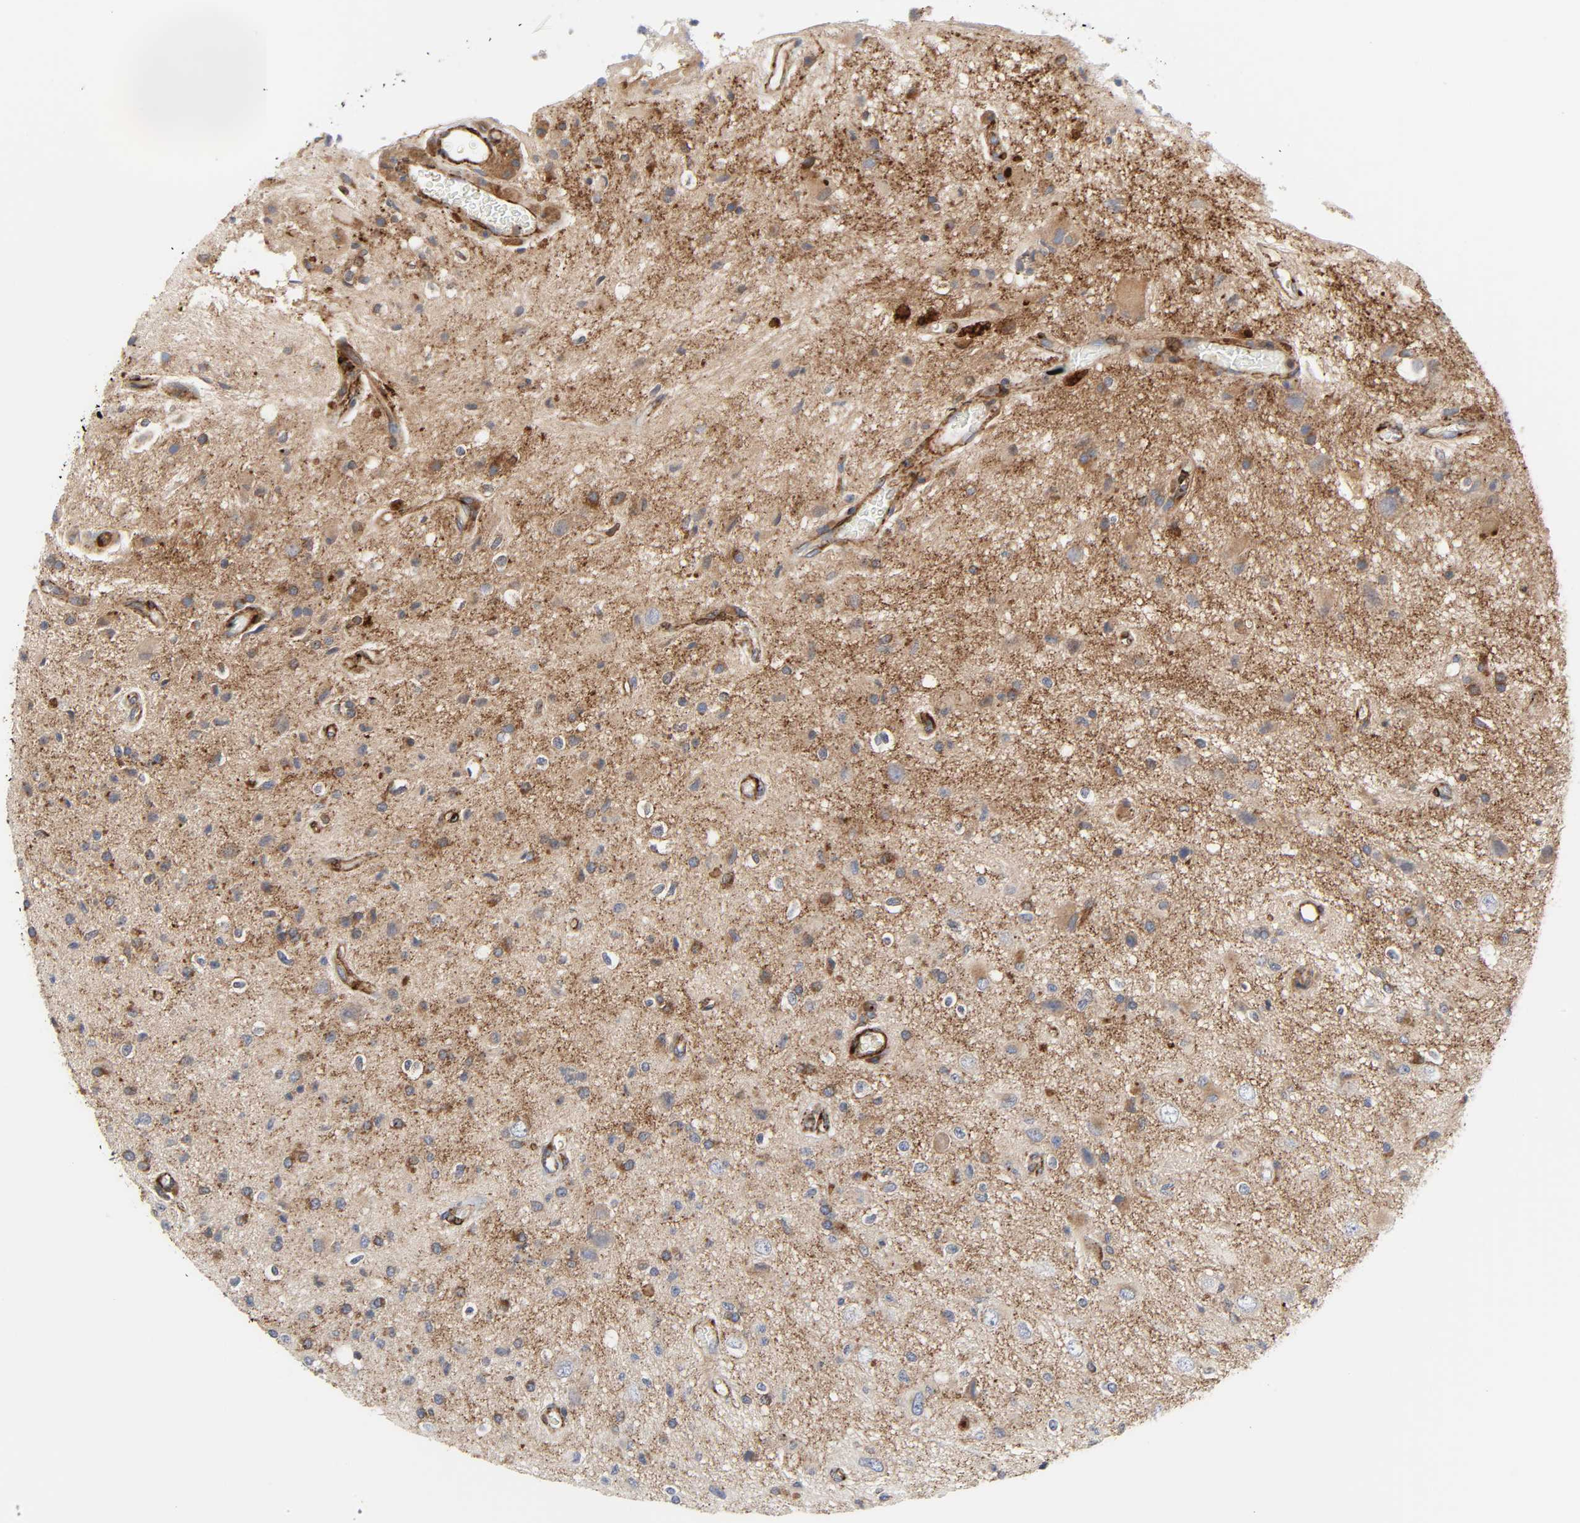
{"staining": {"intensity": "moderate", "quantity": "<25%", "location": "cytoplasmic/membranous"}, "tissue": "glioma", "cell_type": "Tumor cells", "image_type": "cancer", "snomed": [{"axis": "morphology", "description": "Glioma, malignant, High grade"}, {"axis": "topography", "description": "Brain"}], "caption": "There is low levels of moderate cytoplasmic/membranous expression in tumor cells of high-grade glioma (malignant), as demonstrated by immunohistochemical staining (brown color).", "gene": "ARHGAP1", "patient": {"sex": "male", "age": 47}}